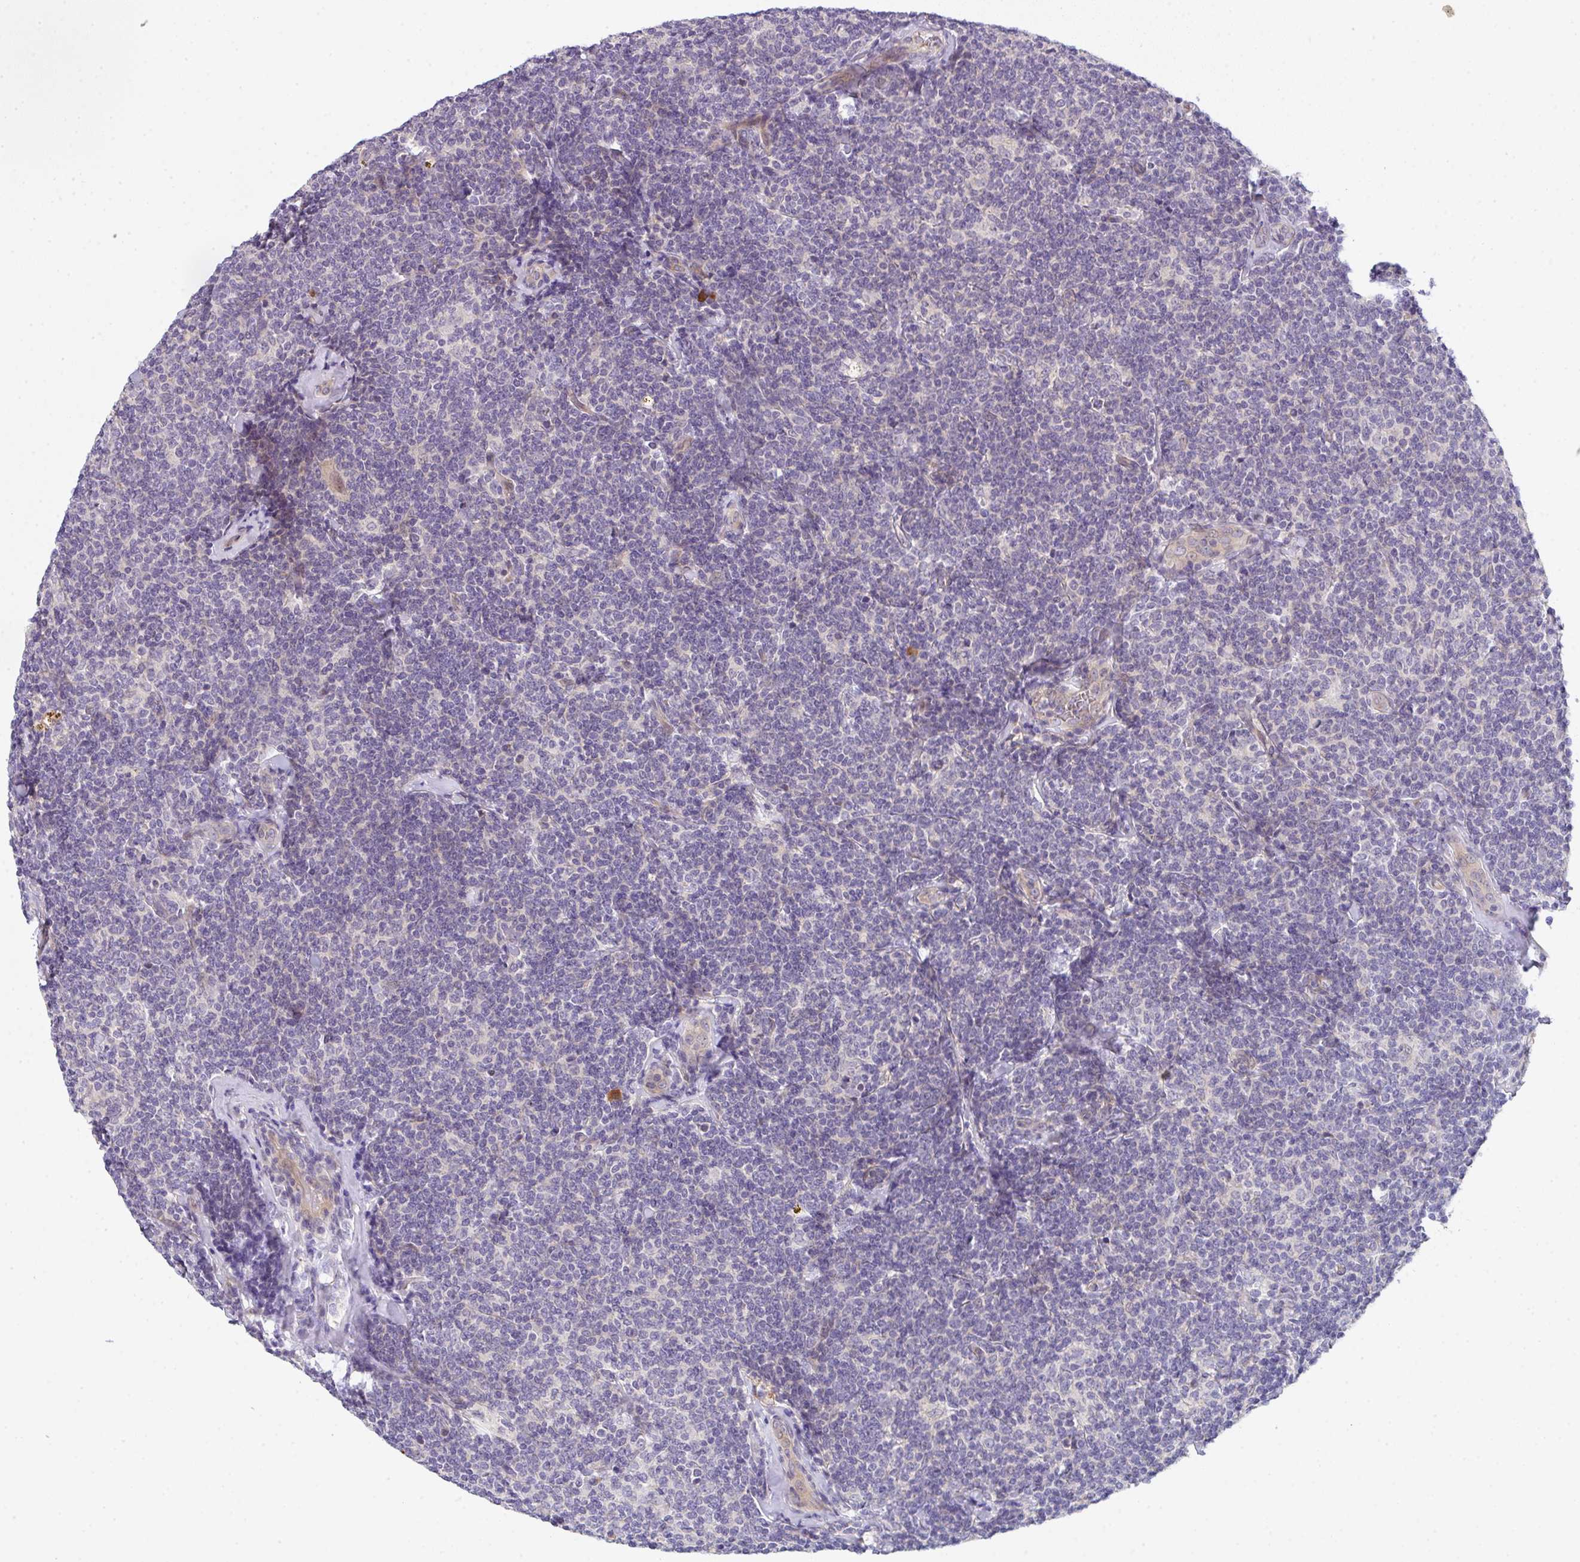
{"staining": {"intensity": "negative", "quantity": "none", "location": "none"}, "tissue": "lymphoma", "cell_type": "Tumor cells", "image_type": "cancer", "snomed": [{"axis": "morphology", "description": "Malignant lymphoma, non-Hodgkin's type, Low grade"}, {"axis": "topography", "description": "Lymph node"}], "caption": "High magnification brightfield microscopy of low-grade malignant lymphoma, non-Hodgkin's type stained with DAB (3,3'-diaminobenzidine) (brown) and counterstained with hematoxylin (blue): tumor cells show no significant expression.", "gene": "TNFRSF10A", "patient": {"sex": "female", "age": 56}}